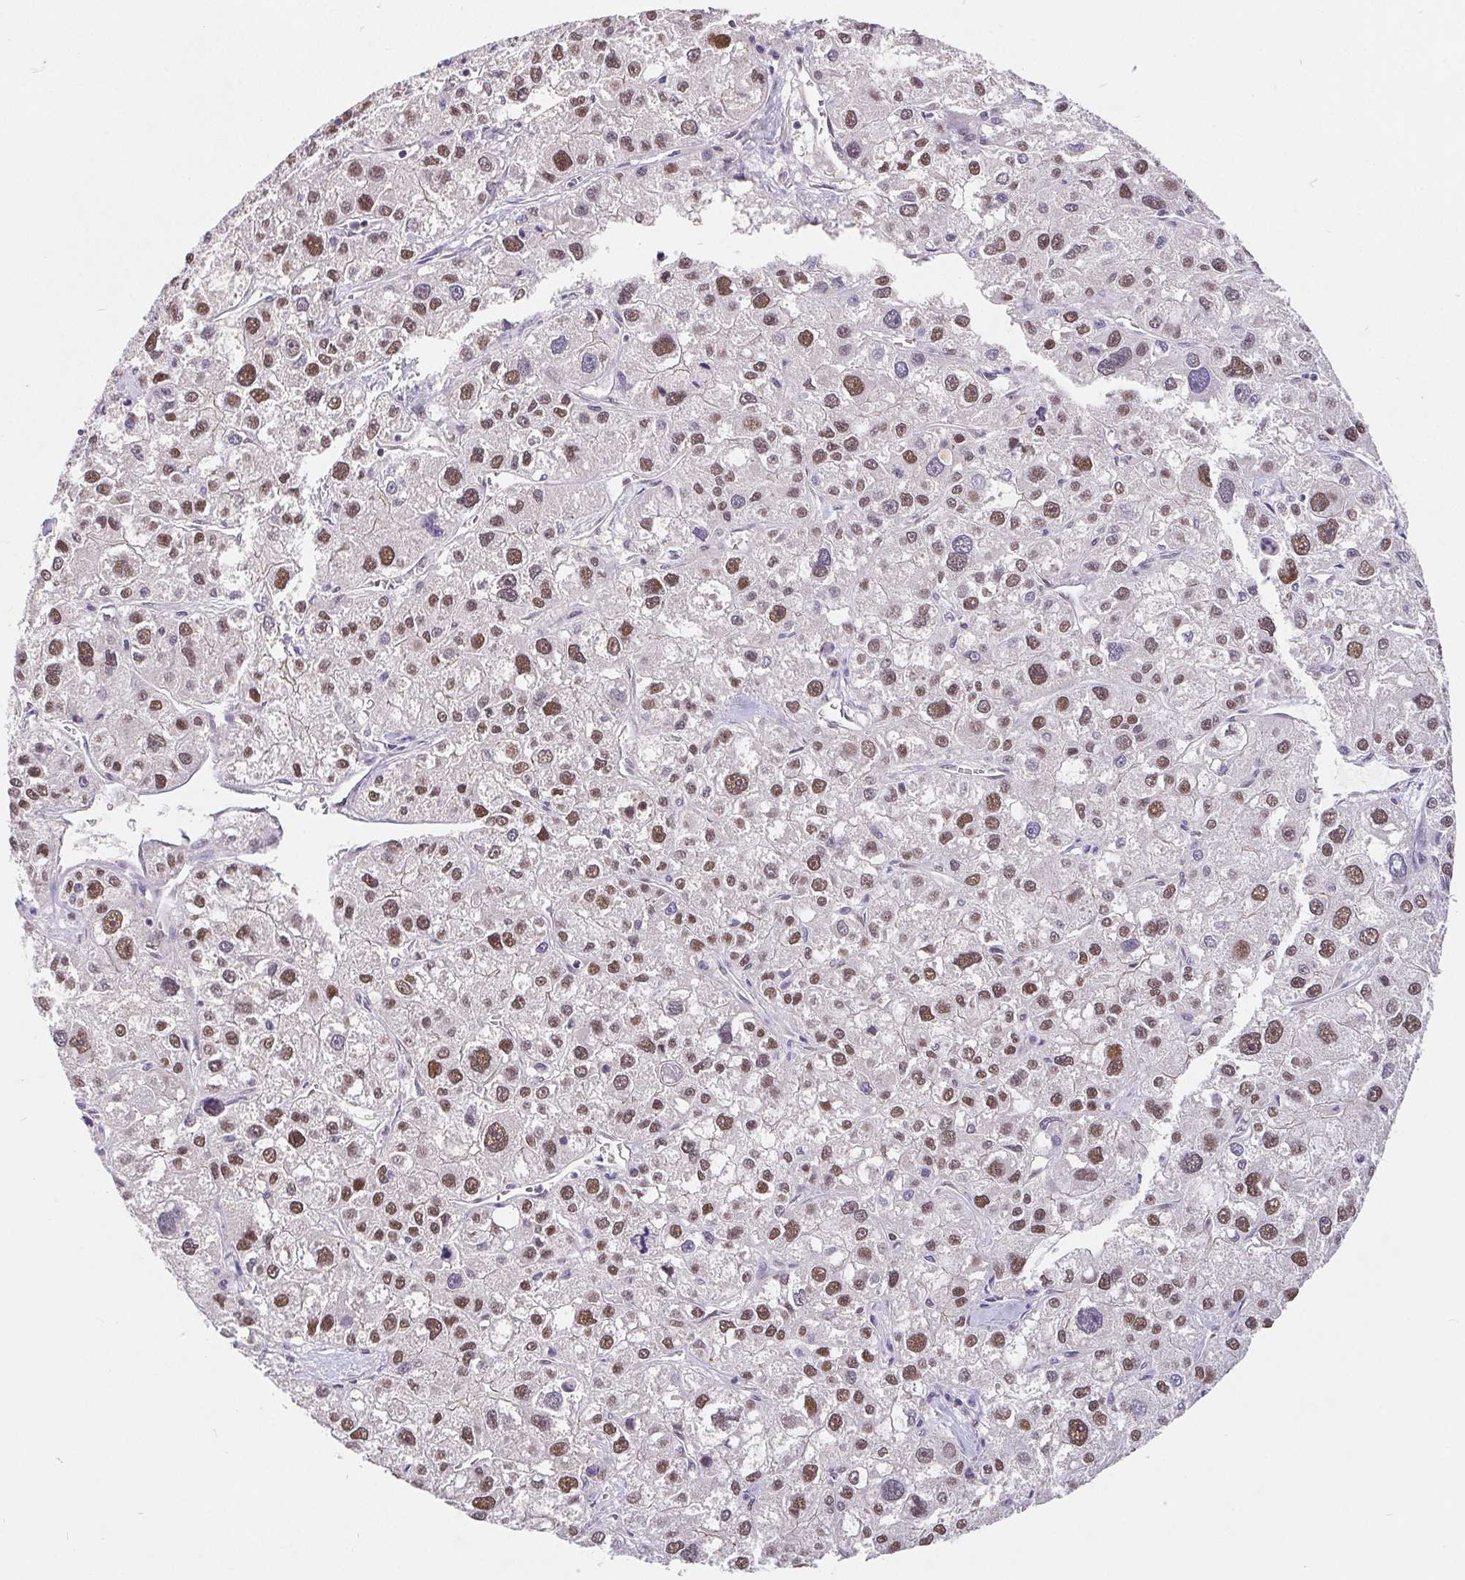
{"staining": {"intensity": "moderate", "quantity": ">75%", "location": "nuclear"}, "tissue": "liver cancer", "cell_type": "Tumor cells", "image_type": "cancer", "snomed": [{"axis": "morphology", "description": "Carcinoma, Hepatocellular, NOS"}, {"axis": "topography", "description": "Liver"}], "caption": "Liver cancer stained with a brown dye reveals moderate nuclear positive staining in approximately >75% of tumor cells.", "gene": "POU2F1", "patient": {"sex": "male", "age": 73}}